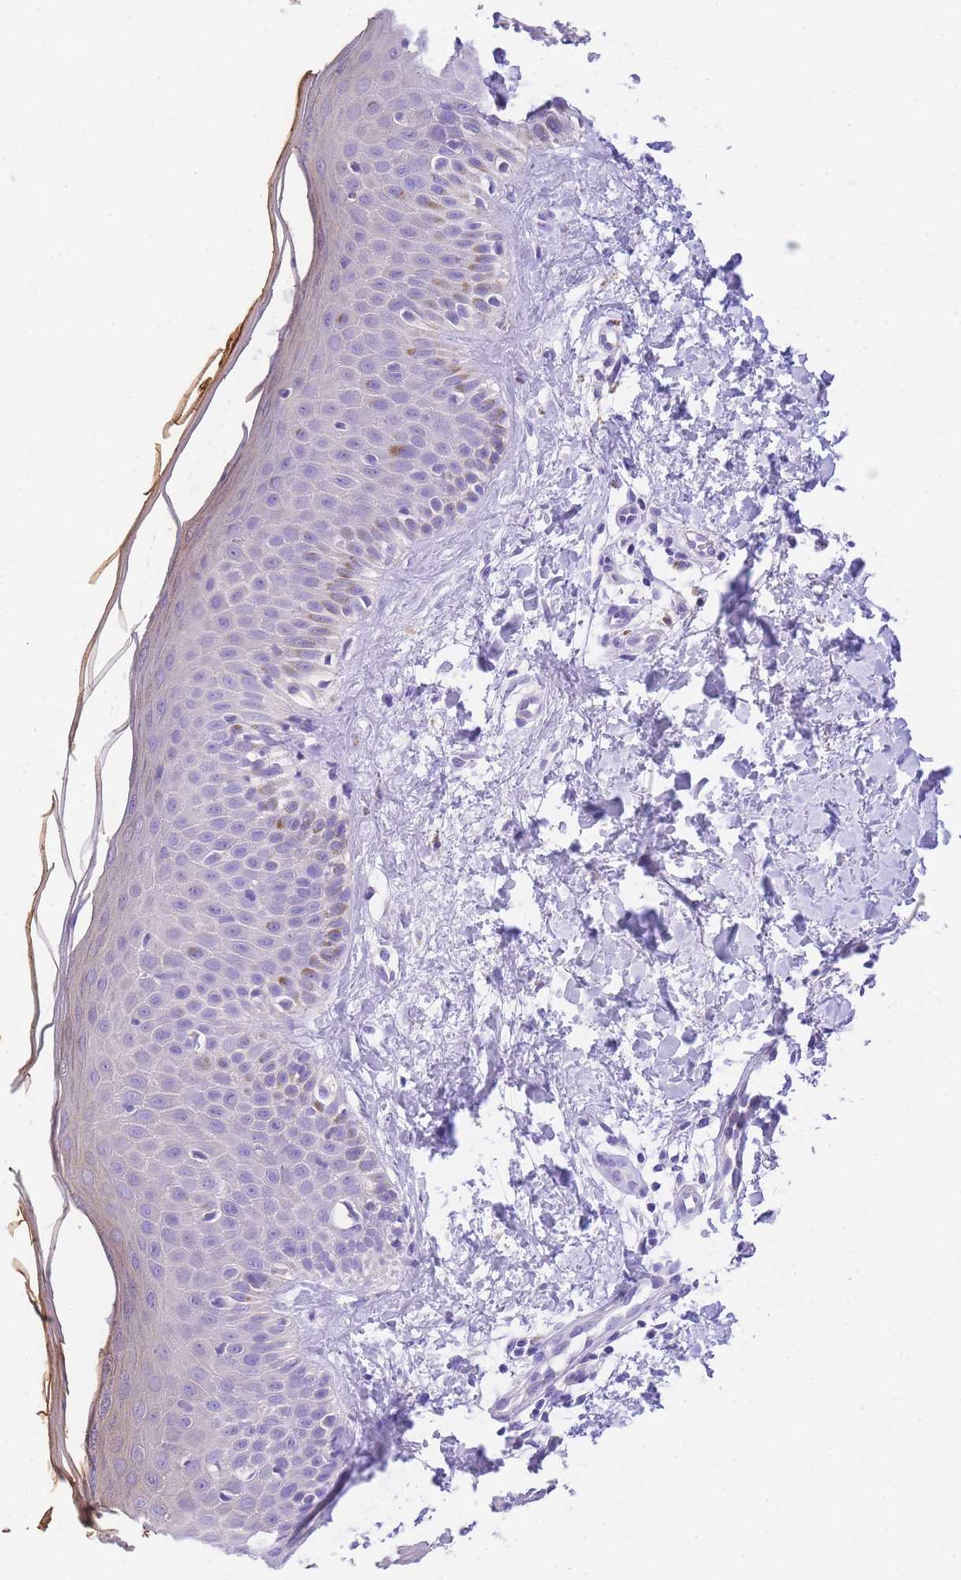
{"staining": {"intensity": "negative", "quantity": "none", "location": "none"}, "tissue": "skin", "cell_type": "Fibroblasts", "image_type": "normal", "snomed": [{"axis": "morphology", "description": "Normal tissue, NOS"}, {"axis": "topography", "description": "Skin"}], "caption": "Fibroblasts show no significant protein positivity in unremarkable skin. Brightfield microscopy of immunohistochemistry (IHC) stained with DAB (brown) and hematoxylin (blue), captured at high magnification.", "gene": "EPN2", "patient": {"sex": "male", "age": 52}}